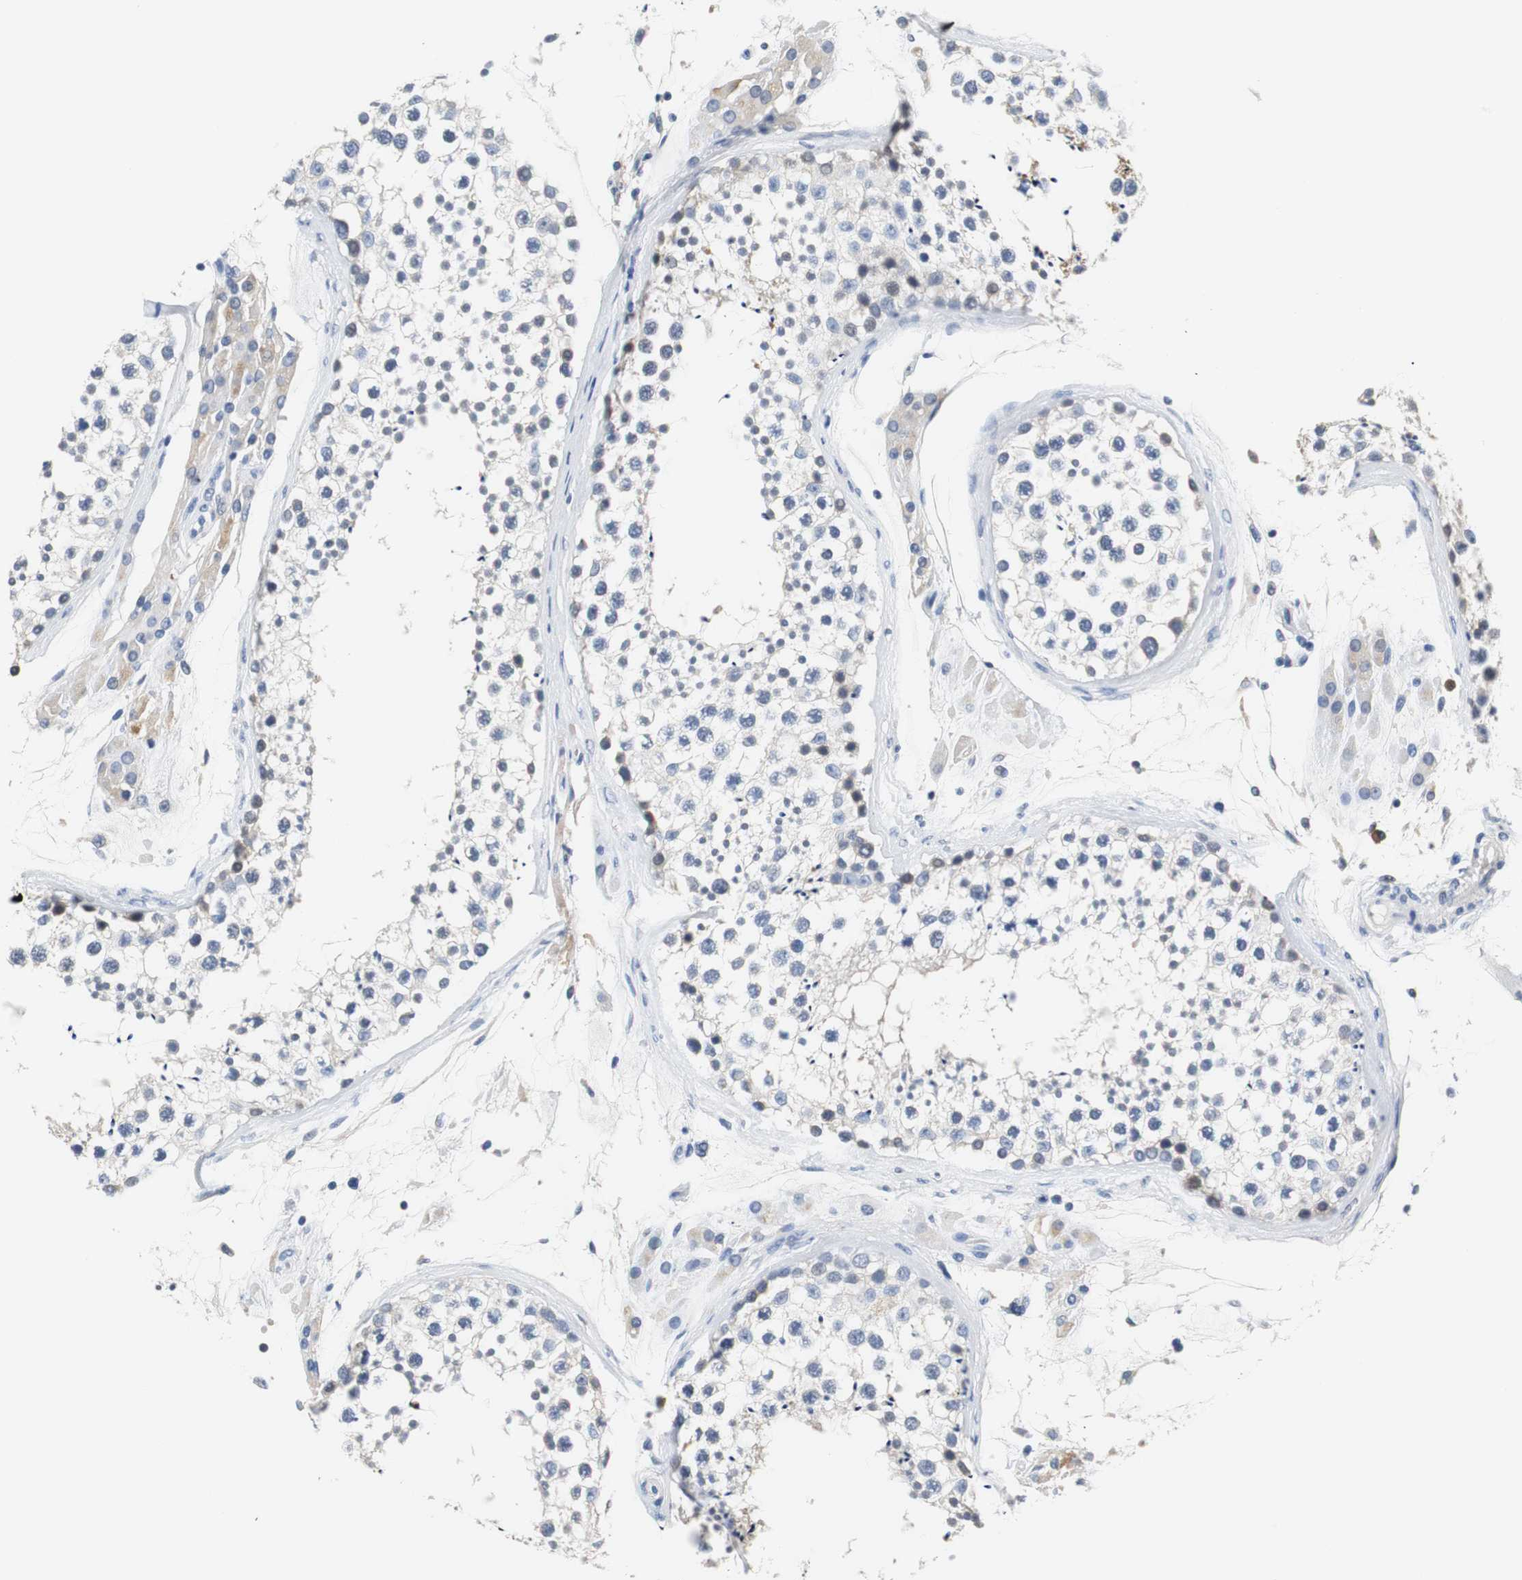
{"staining": {"intensity": "negative", "quantity": "none", "location": "none"}, "tissue": "testis", "cell_type": "Cells in seminiferous ducts", "image_type": "normal", "snomed": [{"axis": "morphology", "description": "Normal tissue, NOS"}, {"axis": "topography", "description": "Testis"}], "caption": "Cells in seminiferous ducts show no significant protein expression in normal testis.", "gene": "PCK1", "patient": {"sex": "male", "age": 46}}